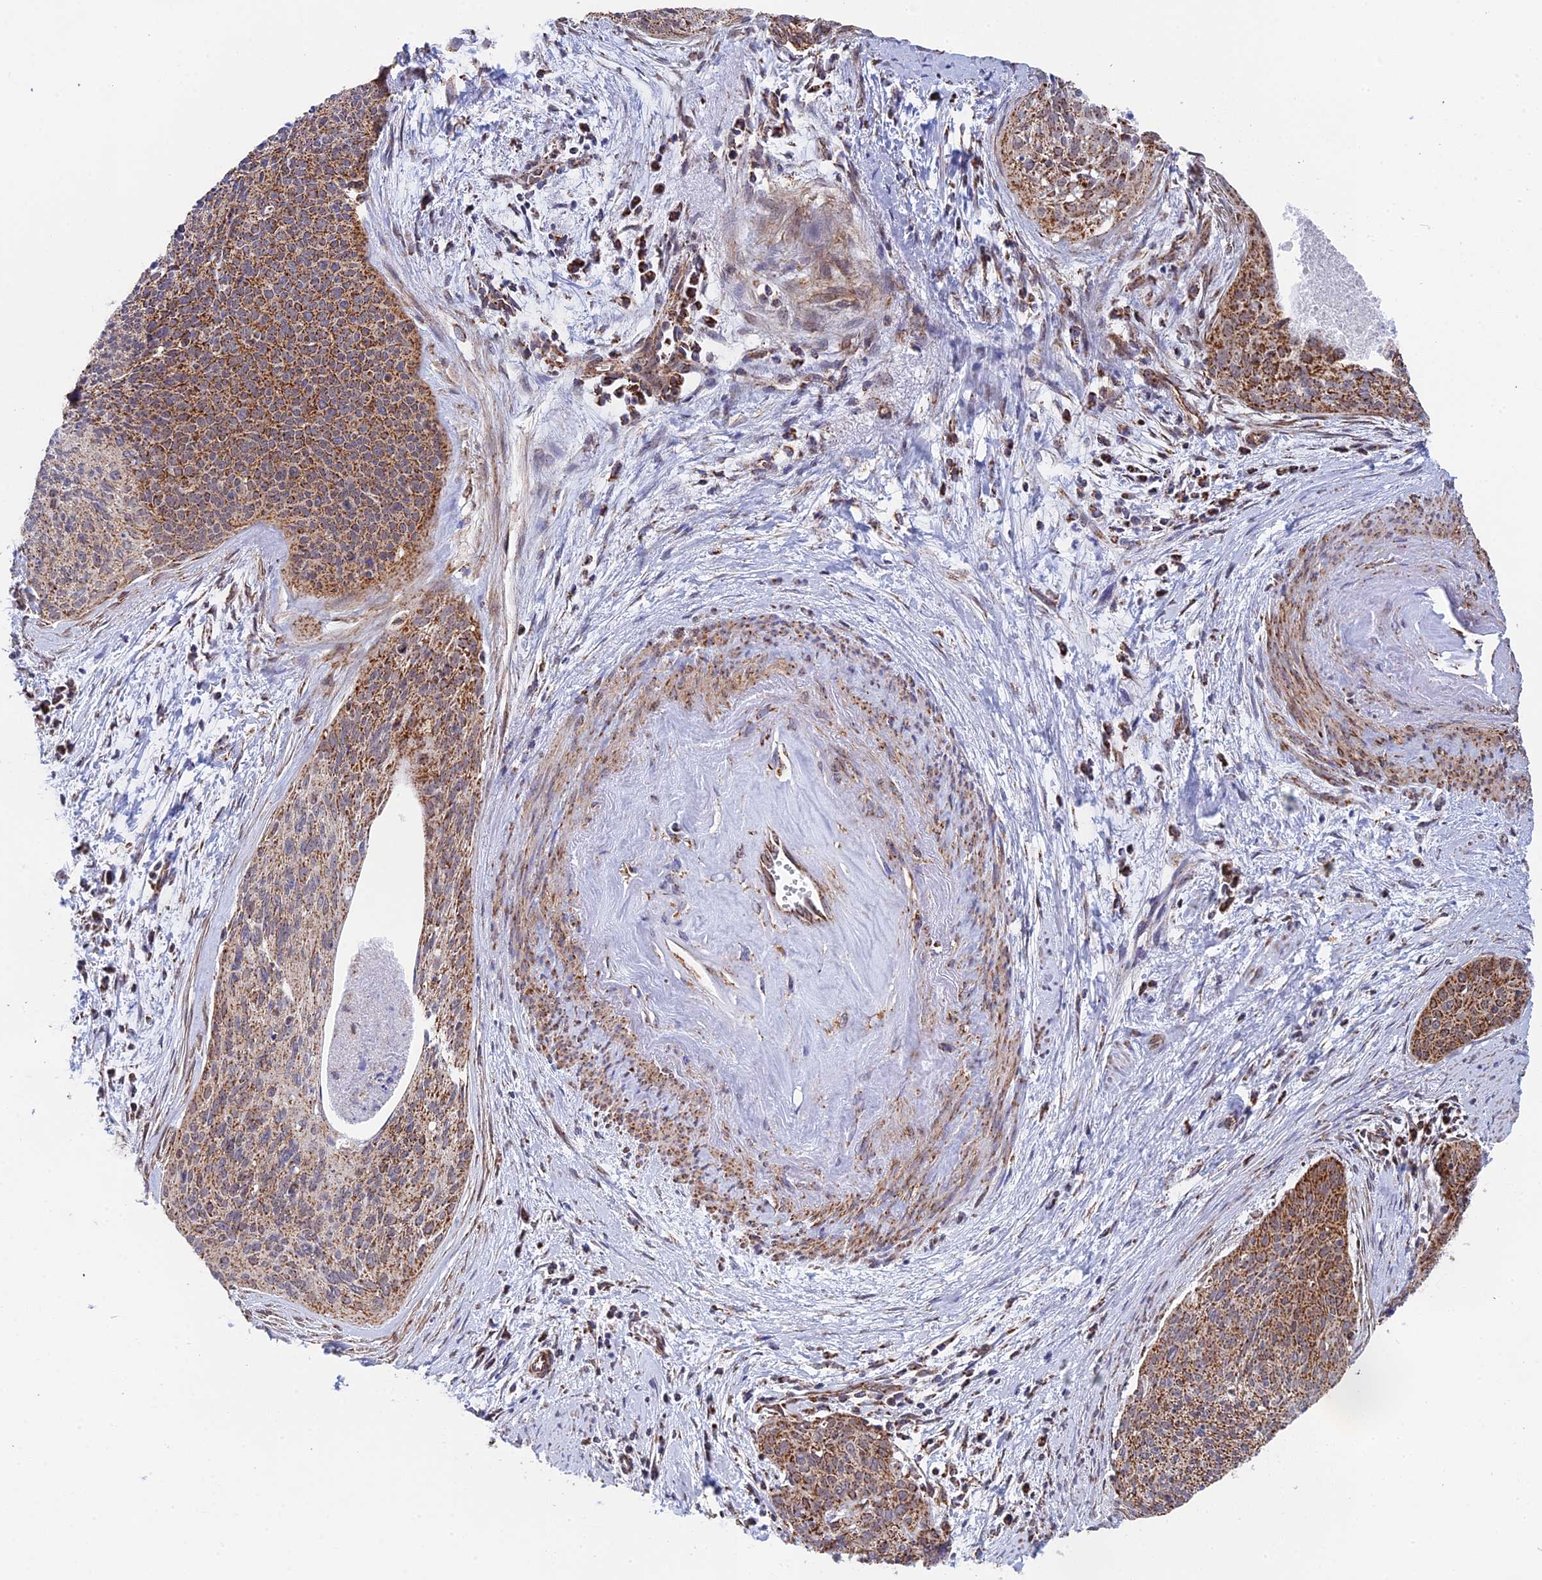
{"staining": {"intensity": "moderate", "quantity": ">75%", "location": "cytoplasmic/membranous"}, "tissue": "cervical cancer", "cell_type": "Tumor cells", "image_type": "cancer", "snomed": [{"axis": "morphology", "description": "Squamous cell carcinoma, NOS"}, {"axis": "topography", "description": "Cervix"}], "caption": "A brown stain labels moderate cytoplasmic/membranous expression of a protein in cervical cancer tumor cells.", "gene": "CDC16", "patient": {"sex": "female", "age": 55}}